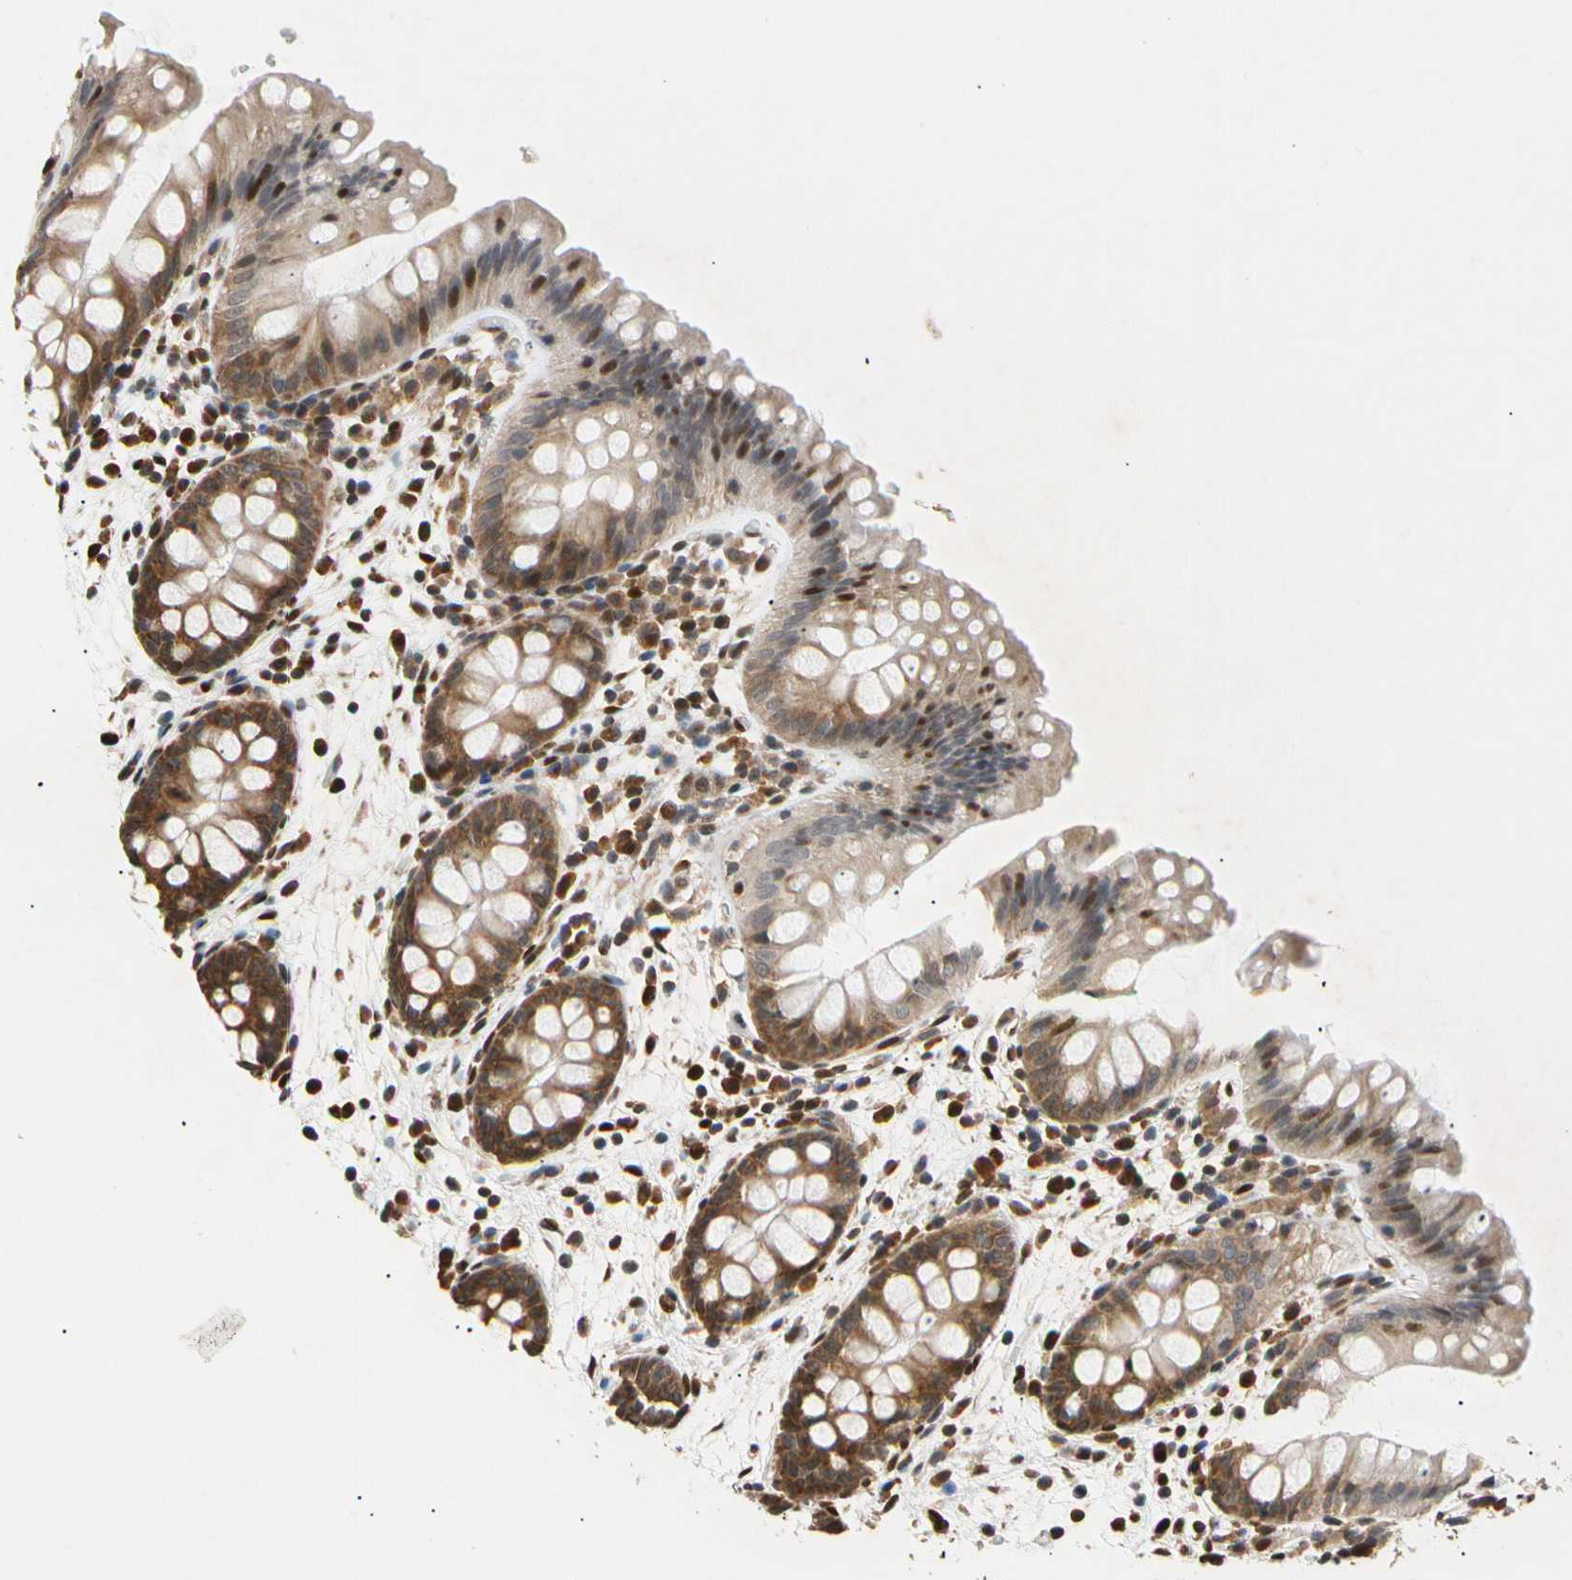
{"staining": {"intensity": "moderate", "quantity": ">75%", "location": "nuclear"}, "tissue": "colon", "cell_type": "Endothelial cells", "image_type": "normal", "snomed": [{"axis": "morphology", "description": "Normal tissue, NOS"}, {"axis": "topography", "description": "Smooth muscle"}, {"axis": "topography", "description": "Colon"}], "caption": "Colon stained with DAB (3,3'-diaminobenzidine) immunohistochemistry demonstrates medium levels of moderate nuclear positivity in about >75% of endothelial cells.", "gene": "EIF1AX", "patient": {"sex": "male", "age": 67}}